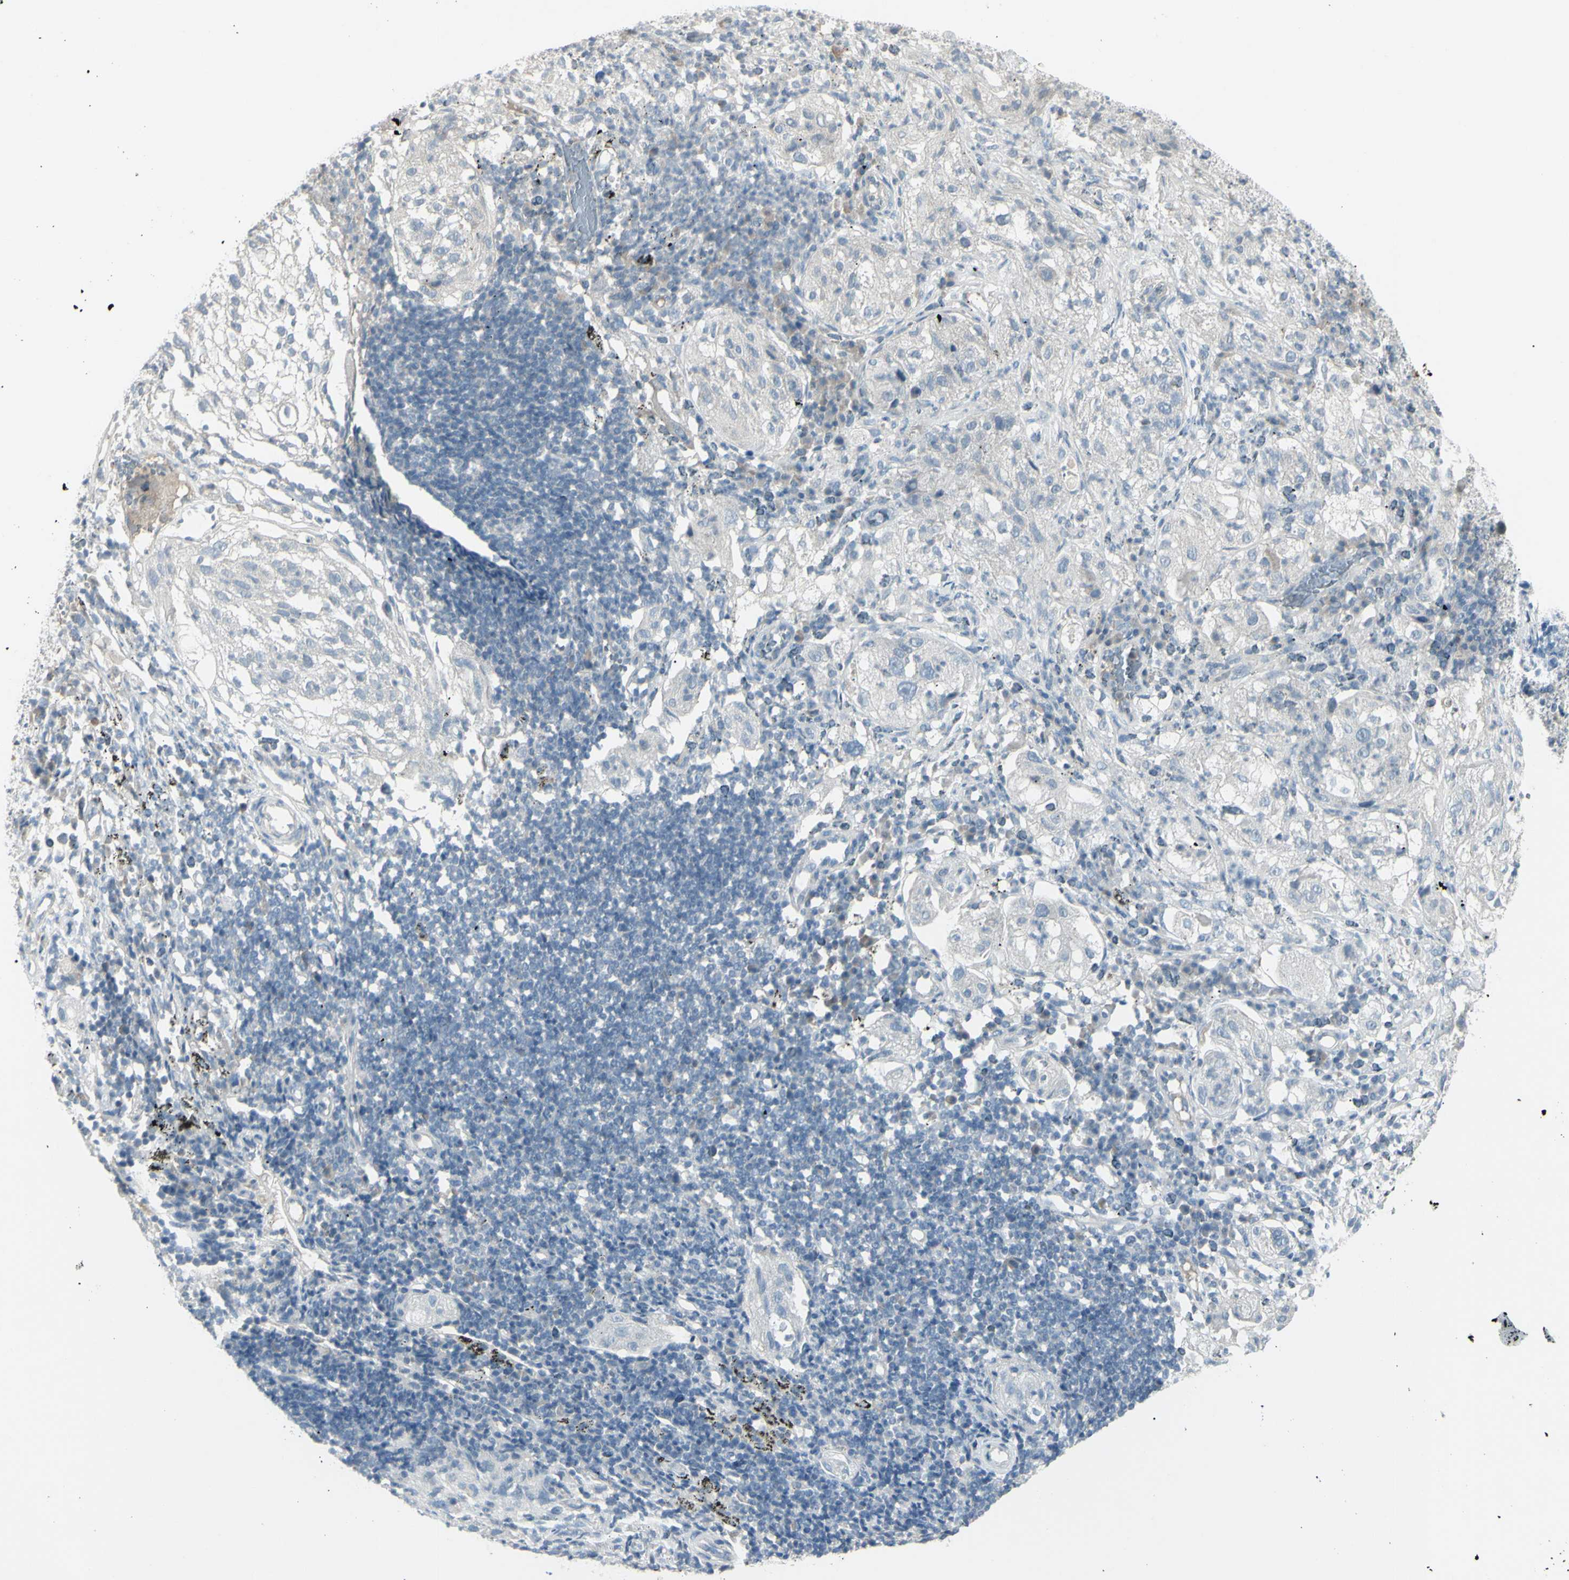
{"staining": {"intensity": "negative", "quantity": "none", "location": "none"}, "tissue": "lung cancer", "cell_type": "Tumor cells", "image_type": "cancer", "snomed": [{"axis": "morphology", "description": "Inflammation, NOS"}, {"axis": "morphology", "description": "Squamous cell carcinoma, NOS"}, {"axis": "topography", "description": "Lymph node"}, {"axis": "topography", "description": "Soft tissue"}, {"axis": "topography", "description": "Lung"}], "caption": "Protein analysis of lung cancer exhibits no significant expression in tumor cells.", "gene": "SH3GL2", "patient": {"sex": "male", "age": 66}}